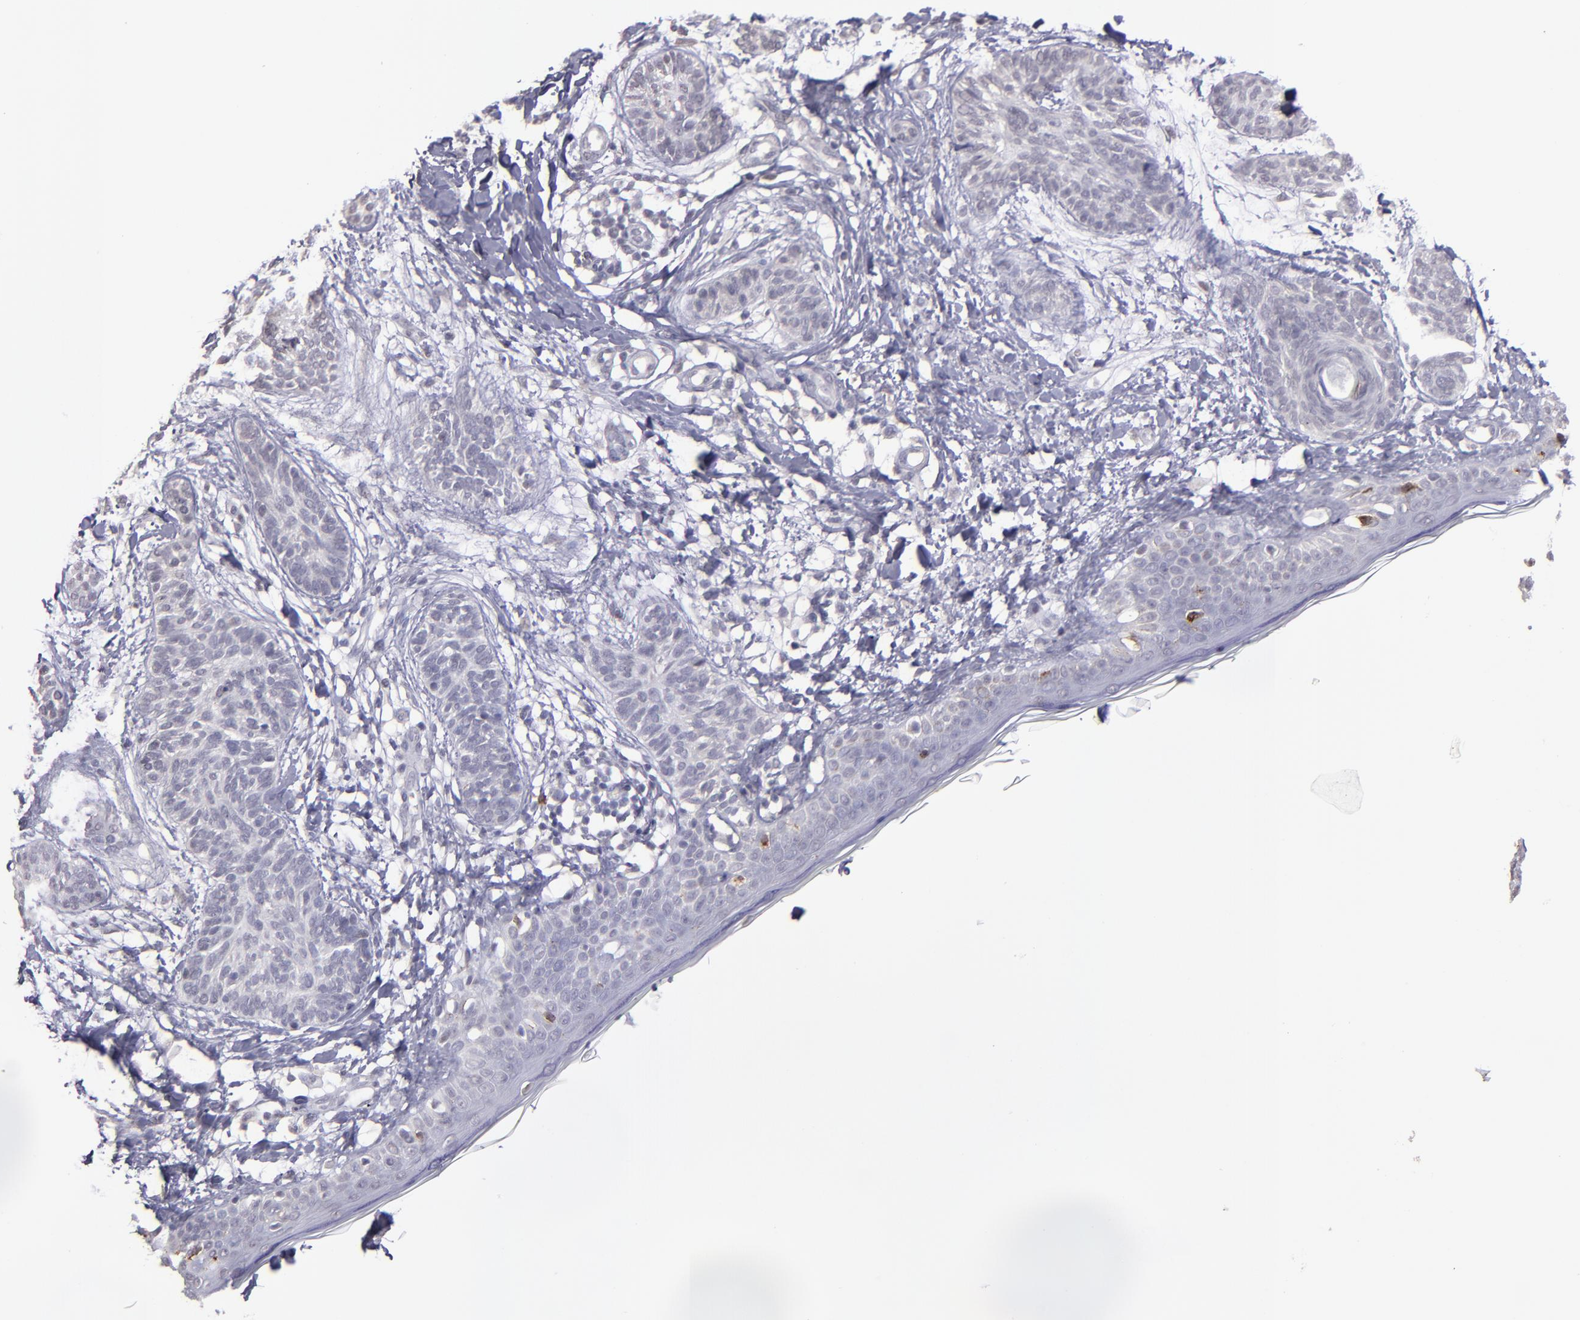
{"staining": {"intensity": "negative", "quantity": "none", "location": "none"}, "tissue": "skin cancer", "cell_type": "Tumor cells", "image_type": "cancer", "snomed": [{"axis": "morphology", "description": "Normal tissue, NOS"}, {"axis": "morphology", "description": "Basal cell carcinoma"}, {"axis": "topography", "description": "Skin"}], "caption": "Immunohistochemical staining of human basal cell carcinoma (skin) reveals no significant staining in tumor cells.", "gene": "NRXN3", "patient": {"sex": "male", "age": 63}}